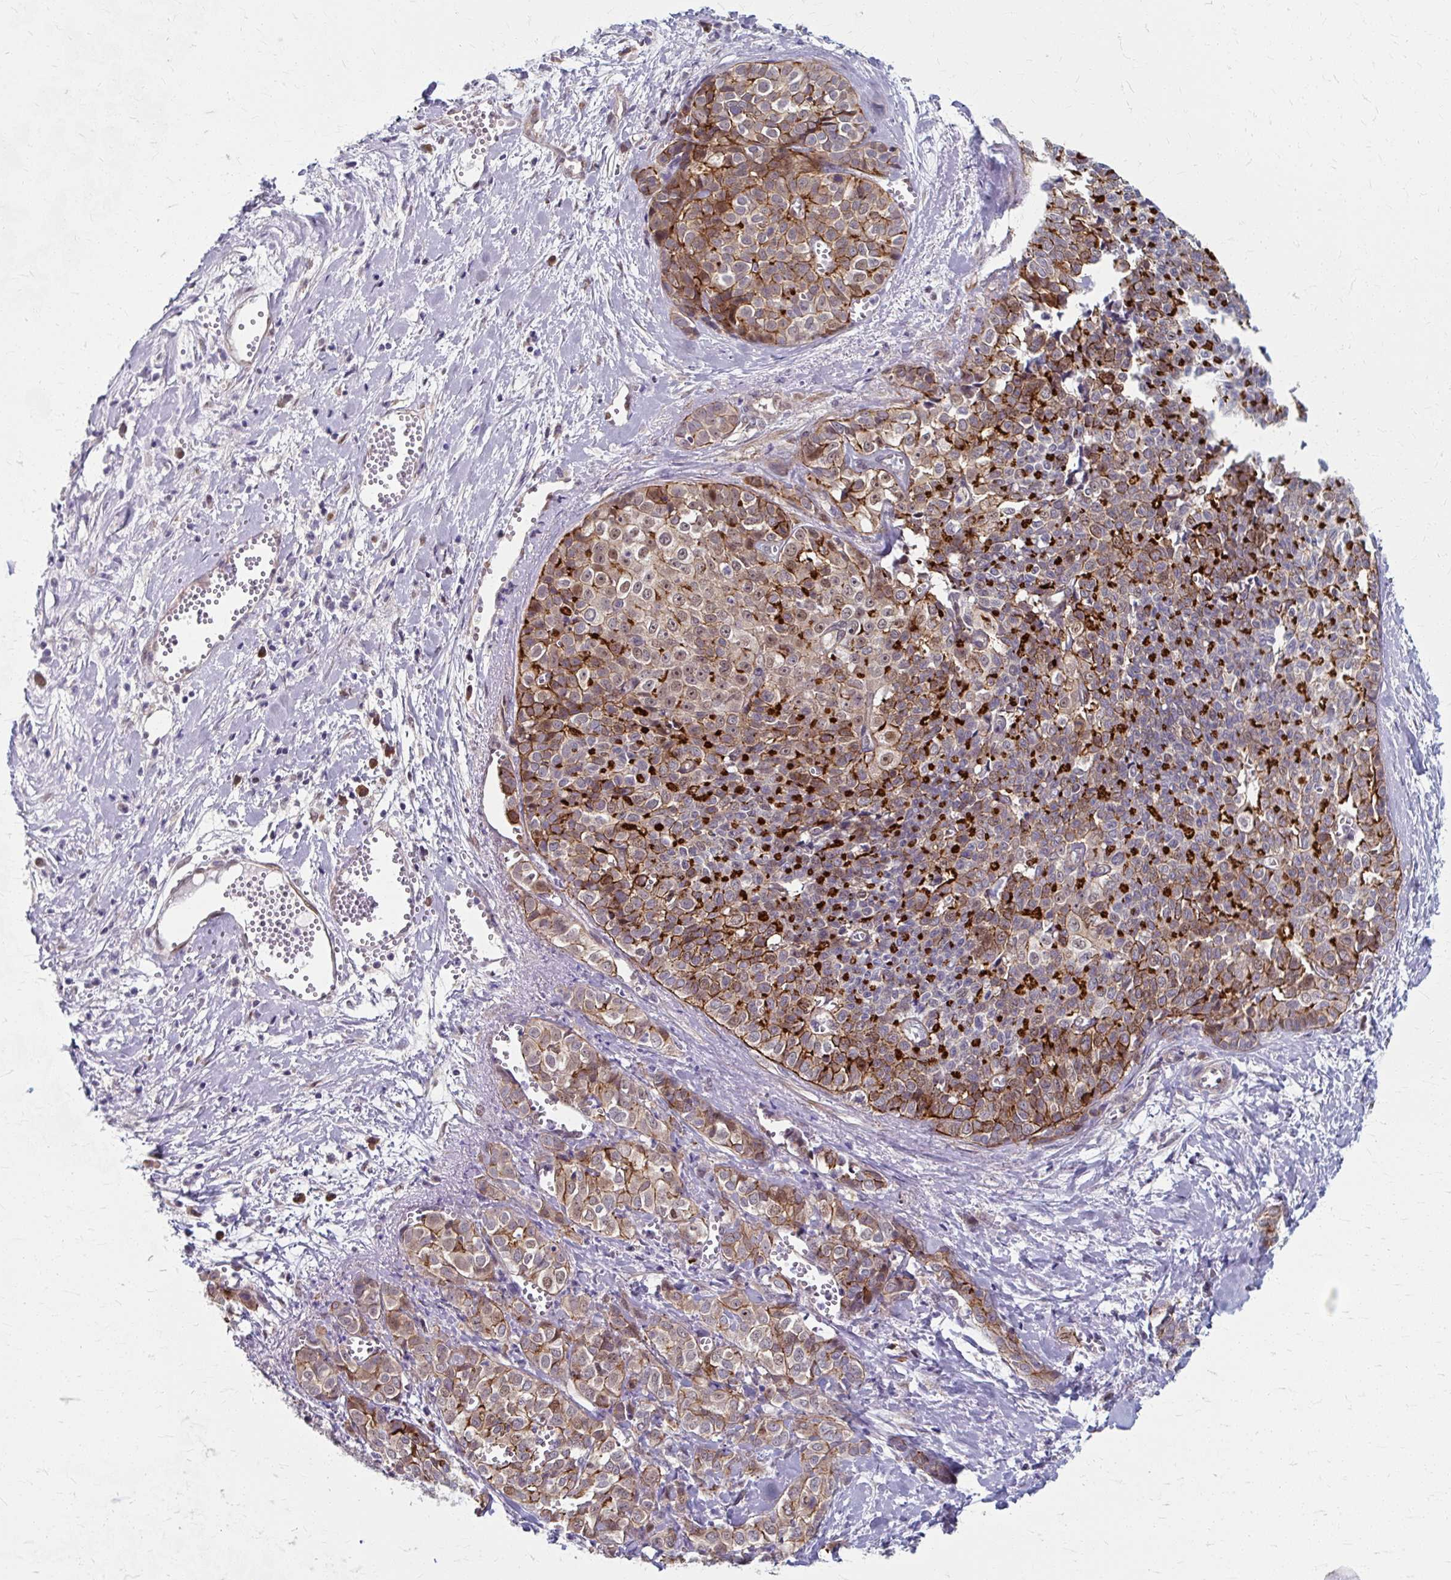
{"staining": {"intensity": "moderate", "quantity": ">75%", "location": "cytoplasmic/membranous,nuclear"}, "tissue": "liver cancer", "cell_type": "Tumor cells", "image_type": "cancer", "snomed": [{"axis": "morphology", "description": "Cholangiocarcinoma"}, {"axis": "topography", "description": "Liver"}], "caption": "Immunohistochemistry (IHC) (DAB) staining of liver cancer shows moderate cytoplasmic/membranous and nuclear protein expression in approximately >75% of tumor cells.", "gene": "ZNF555", "patient": {"sex": "female", "age": 77}}